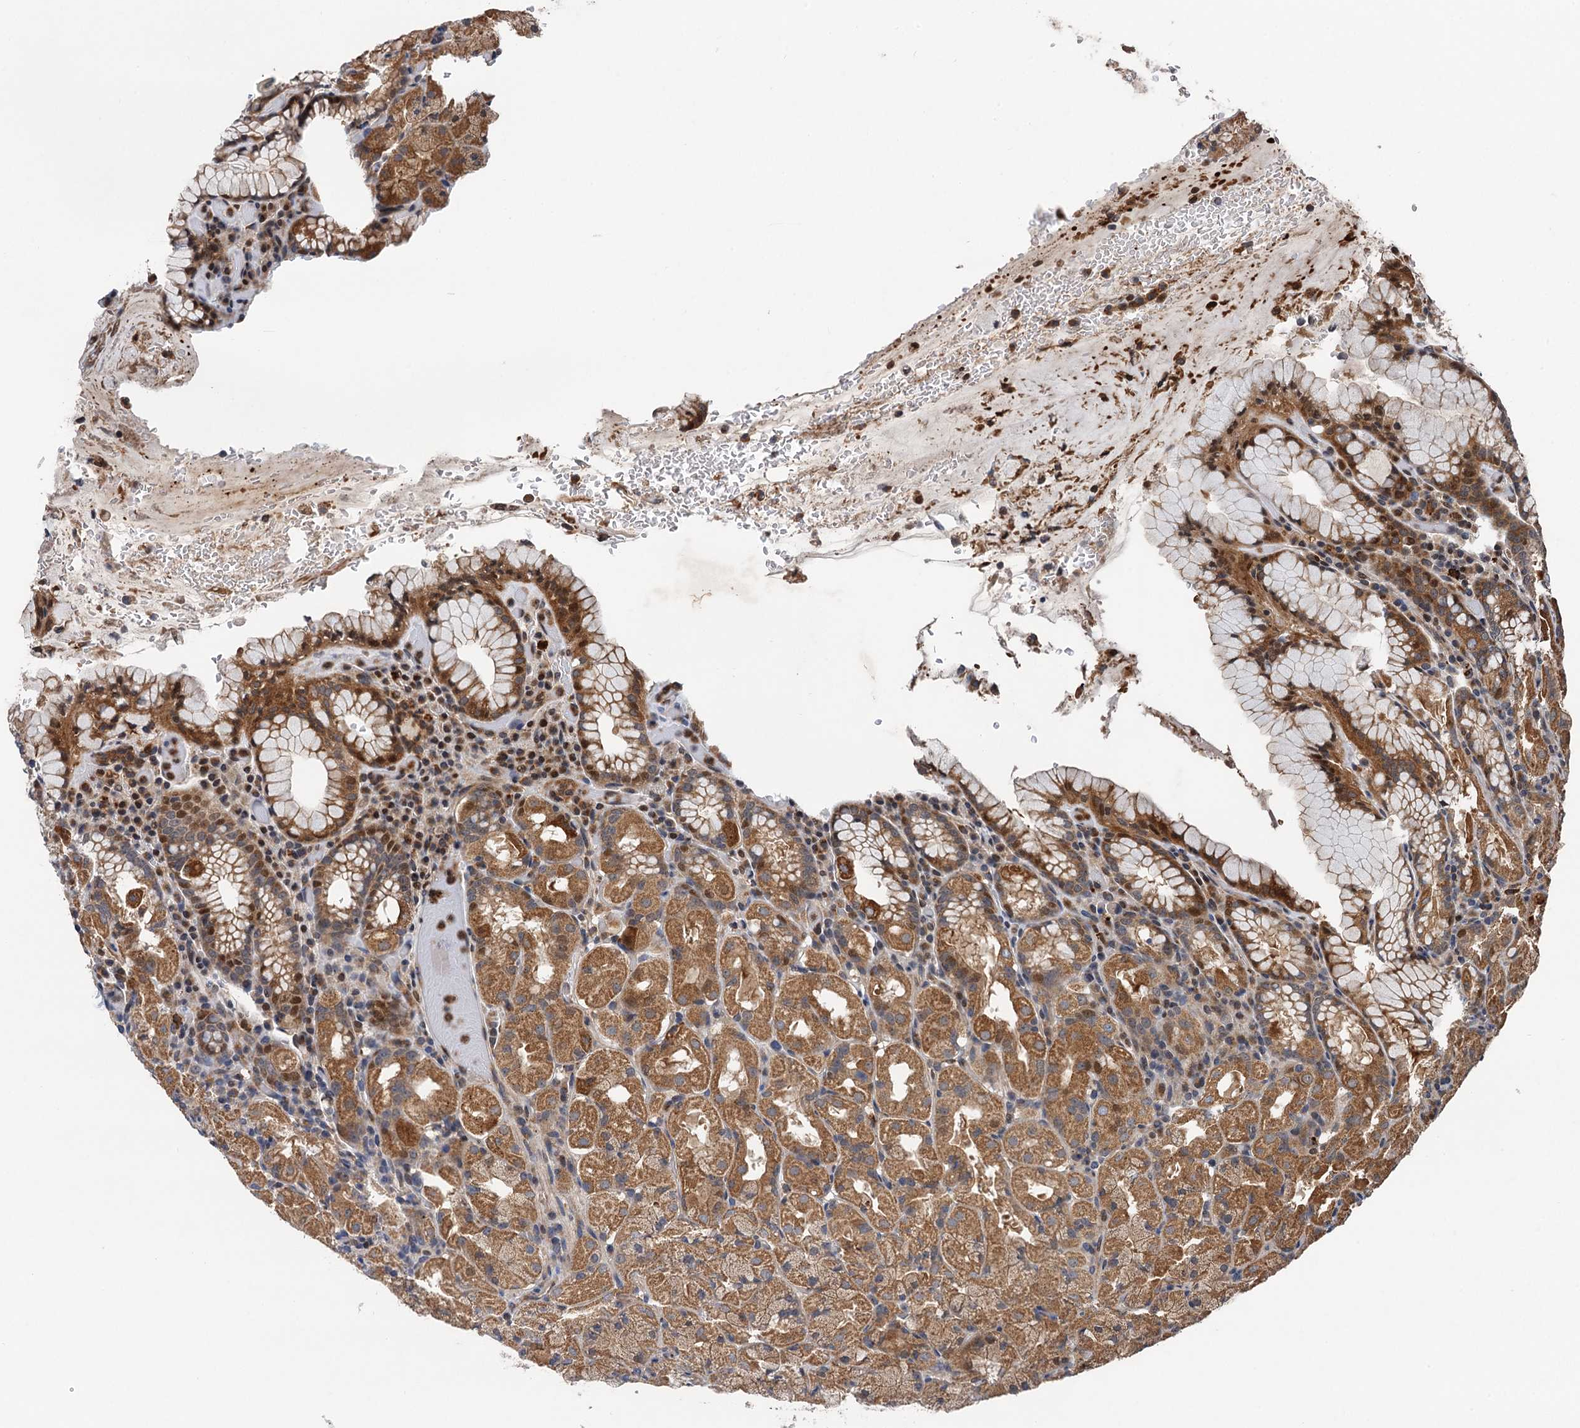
{"staining": {"intensity": "moderate", "quantity": ">75%", "location": "cytoplasmic/membranous,nuclear"}, "tissue": "stomach", "cell_type": "Glandular cells", "image_type": "normal", "snomed": [{"axis": "morphology", "description": "Normal tissue, NOS"}, {"axis": "topography", "description": "Stomach, upper"}, {"axis": "topography", "description": "Stomach, lower"}], "caption": "Protein staining of normal stomach shows moderate cytoplasmic/membranous,nuclear positivity in about >75% of glandular cells.", "gene": "NLRP10", "patient": {"sex": "male", "age": 80}}